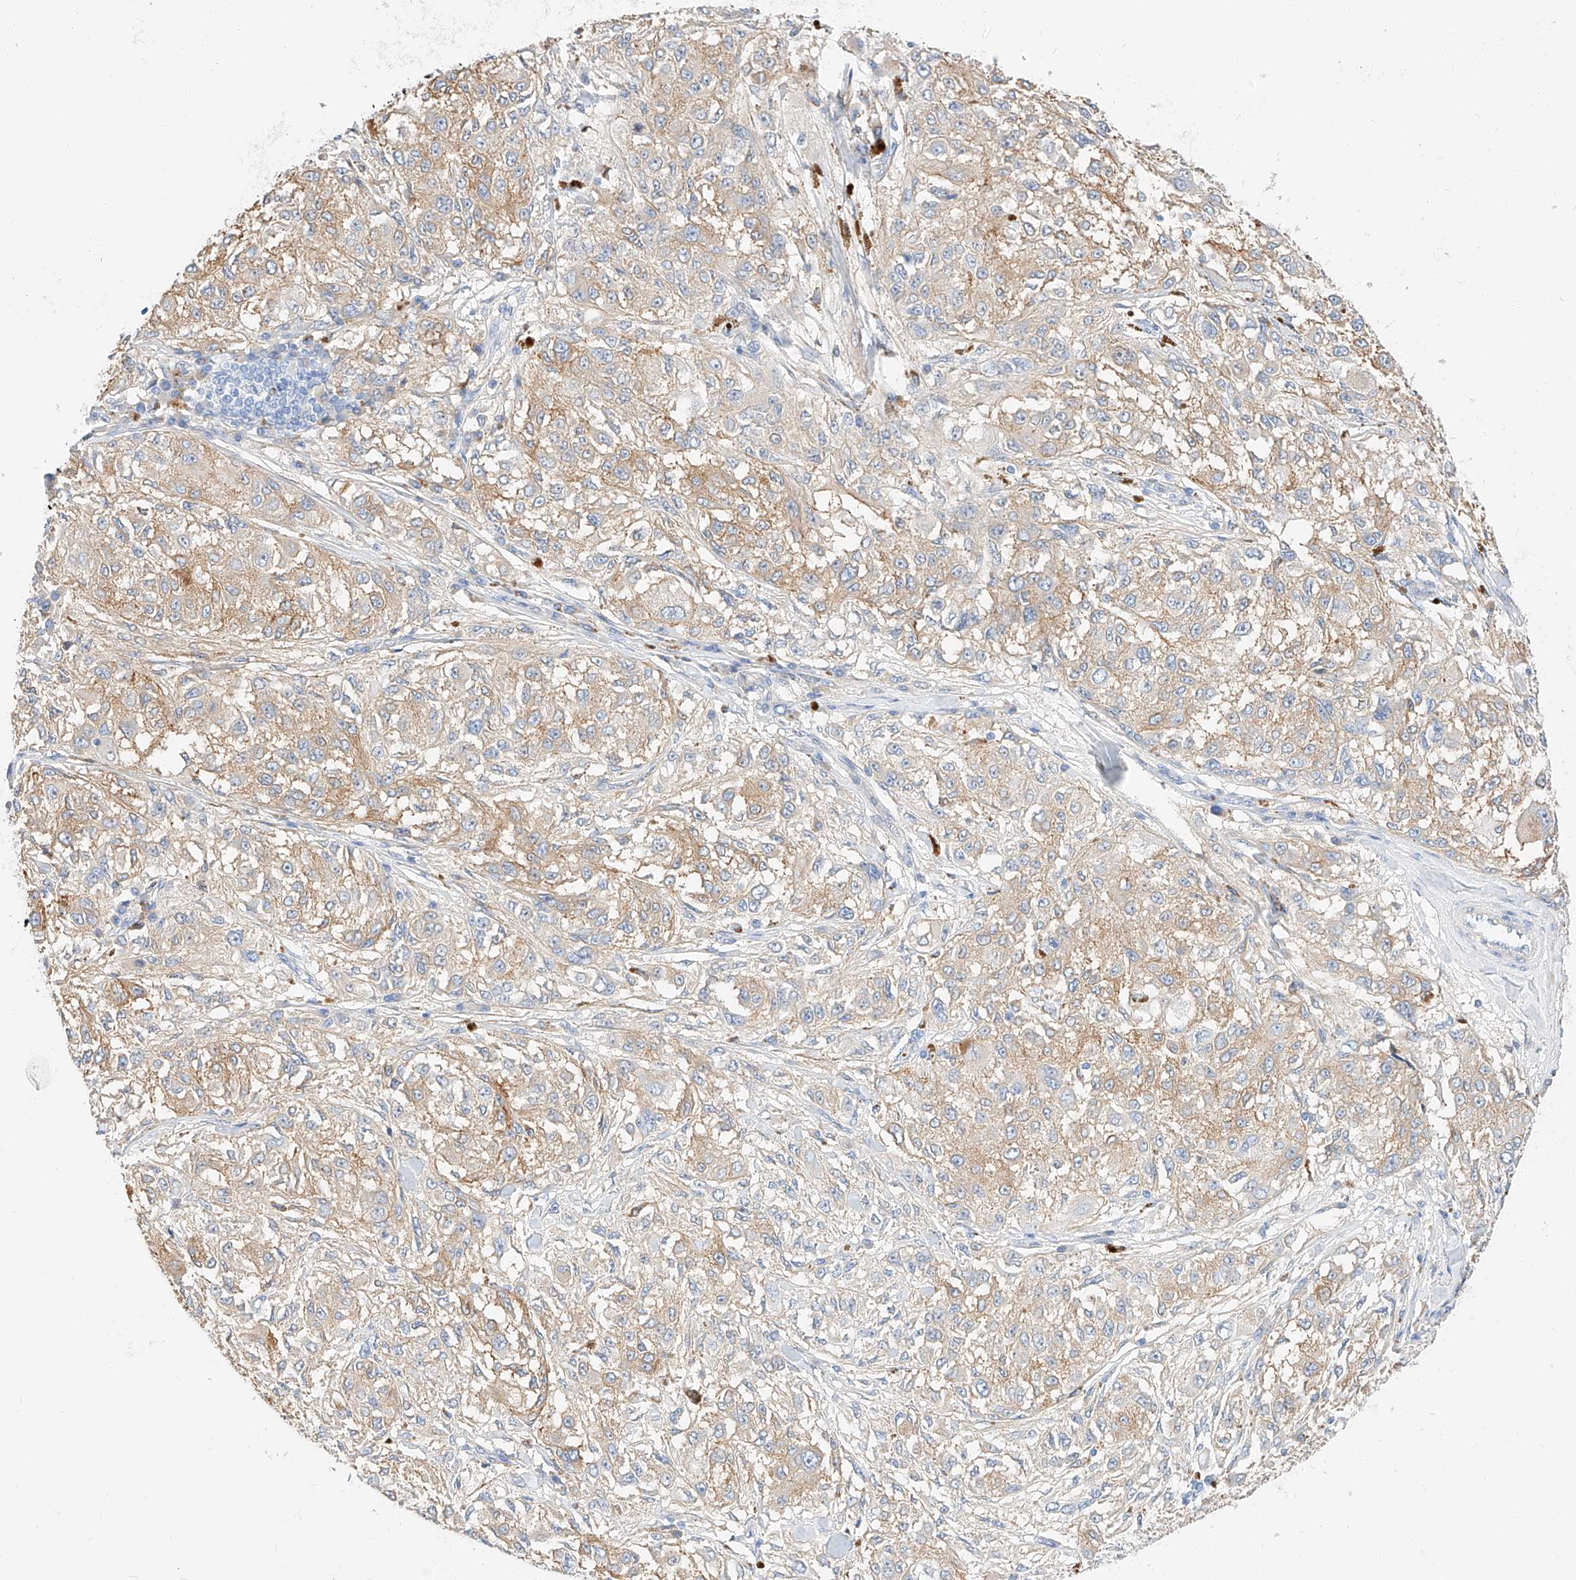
{"staining": {"intensity": "weak", "quantity": ">75%", "location": "cytoplasmic/membranous"}, "tissue": "melanoma", "cell_type": "Tumor cells", "image_type": "cancer", "snomed": [{"axis": "morphology", "description": "Necrosis, NOS"}, {"axis": "morphology", "description": "Malignant melanoma, NOS"}, {"axis": "topography", "description": "Skin"}], "caption": "There is low levels of weak cytoplasmic/membranous staining in tumor cells of melanoma, as demonstrated by immunohistochemical staining (brown color).", "gene": "MAP7", "patient": {"sex": "female", "age": 87}}